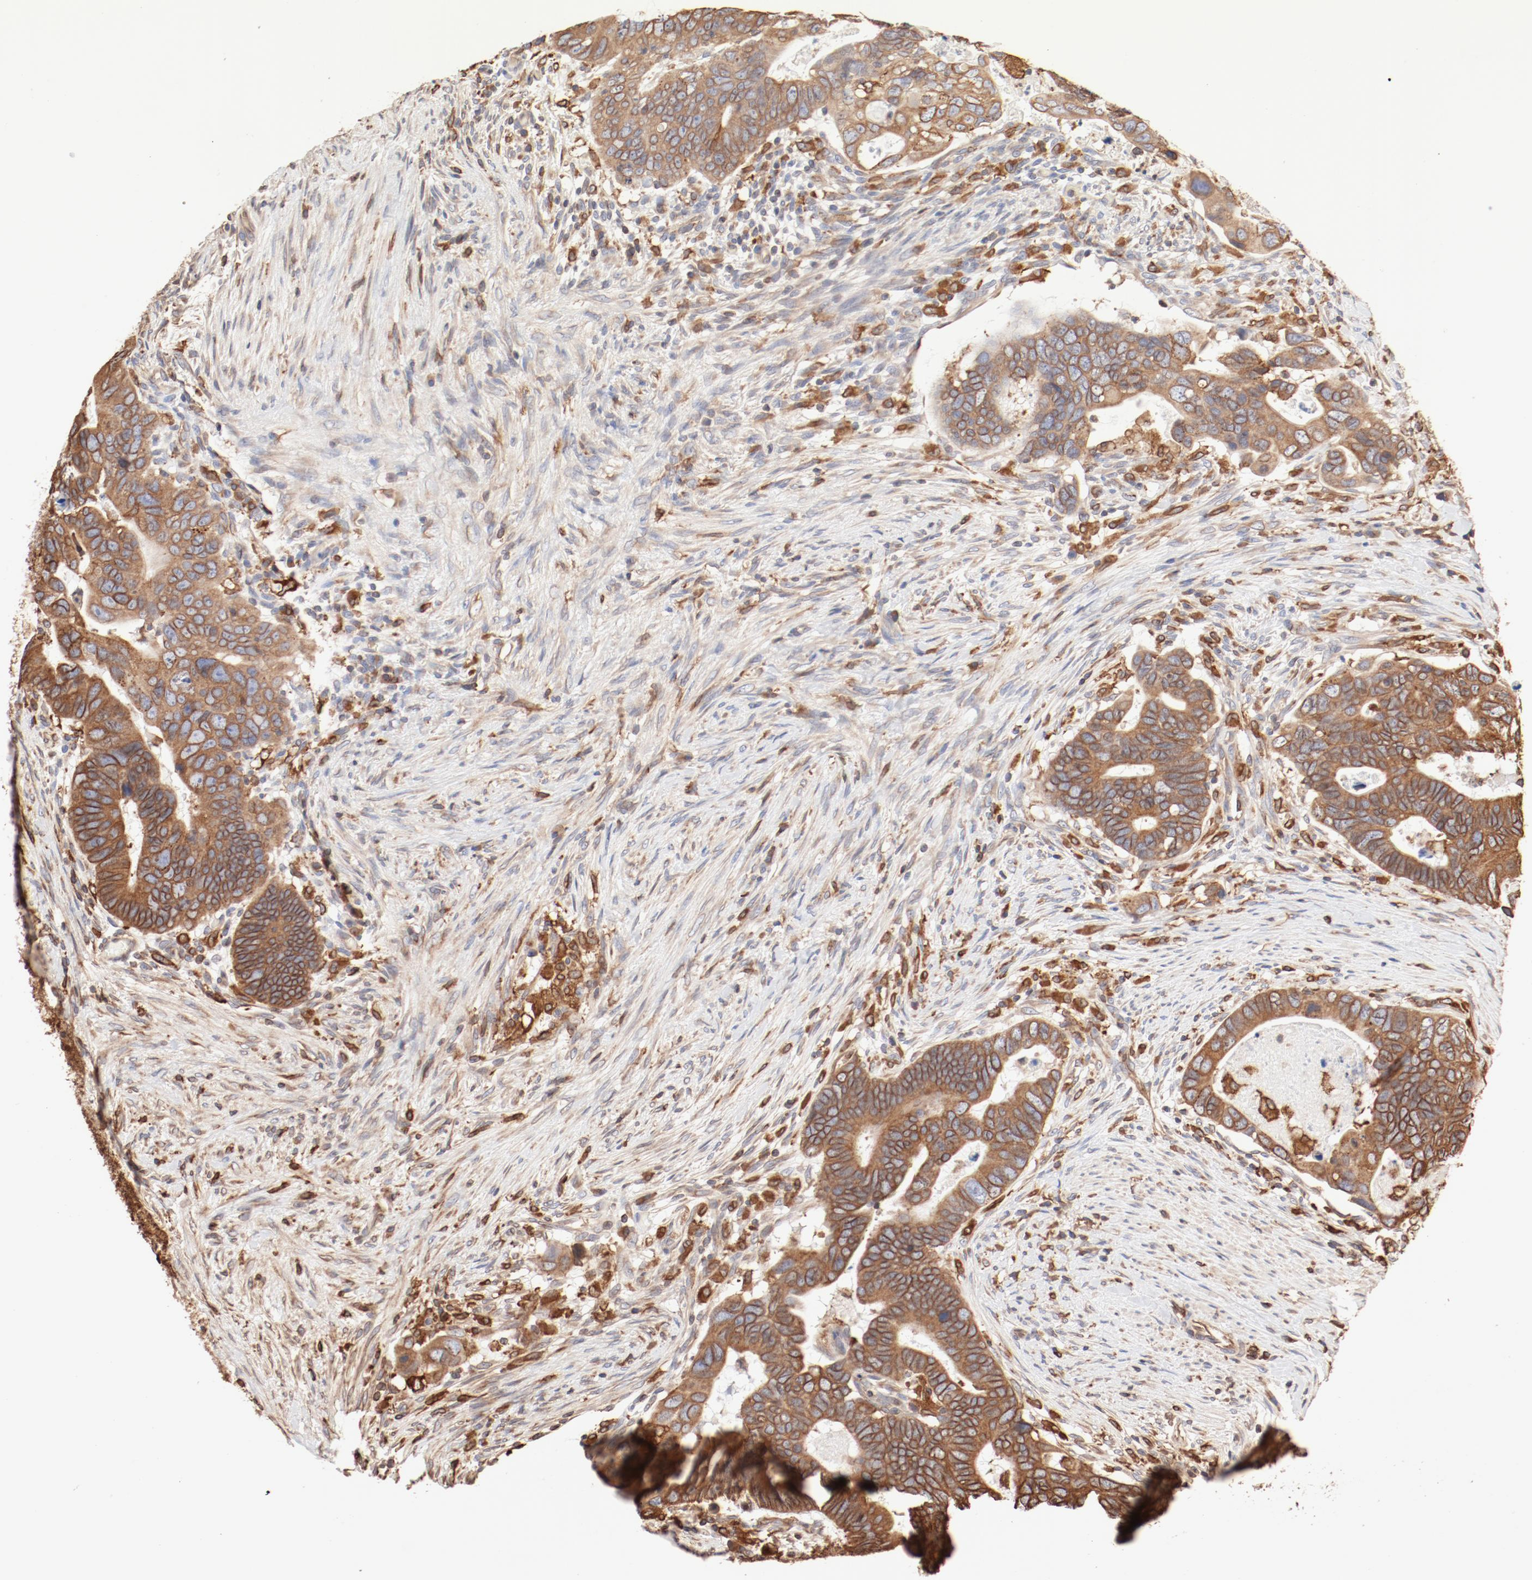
{"staining": {"intensity": "moderate", "quantity": ">75%", "location": "cytoplasmic/membranous"}, "tissue": "colorectal cancer", "cell_type": "Tumor cells", "image_type": "cancer", "snomed": [{"axis": "morphology", "description": "Adenocarcinoma, NOS"}, {"axis": "topography", "description": "Rectum"}], "caption": "Protein analysis of colorectal adenocarcinoma tissue shows moderate cytoplasmic/membranous staining in about >75% of tumor cells.", "gene": "BCAP31", "patient": {"sex": "male", "age": 53}}